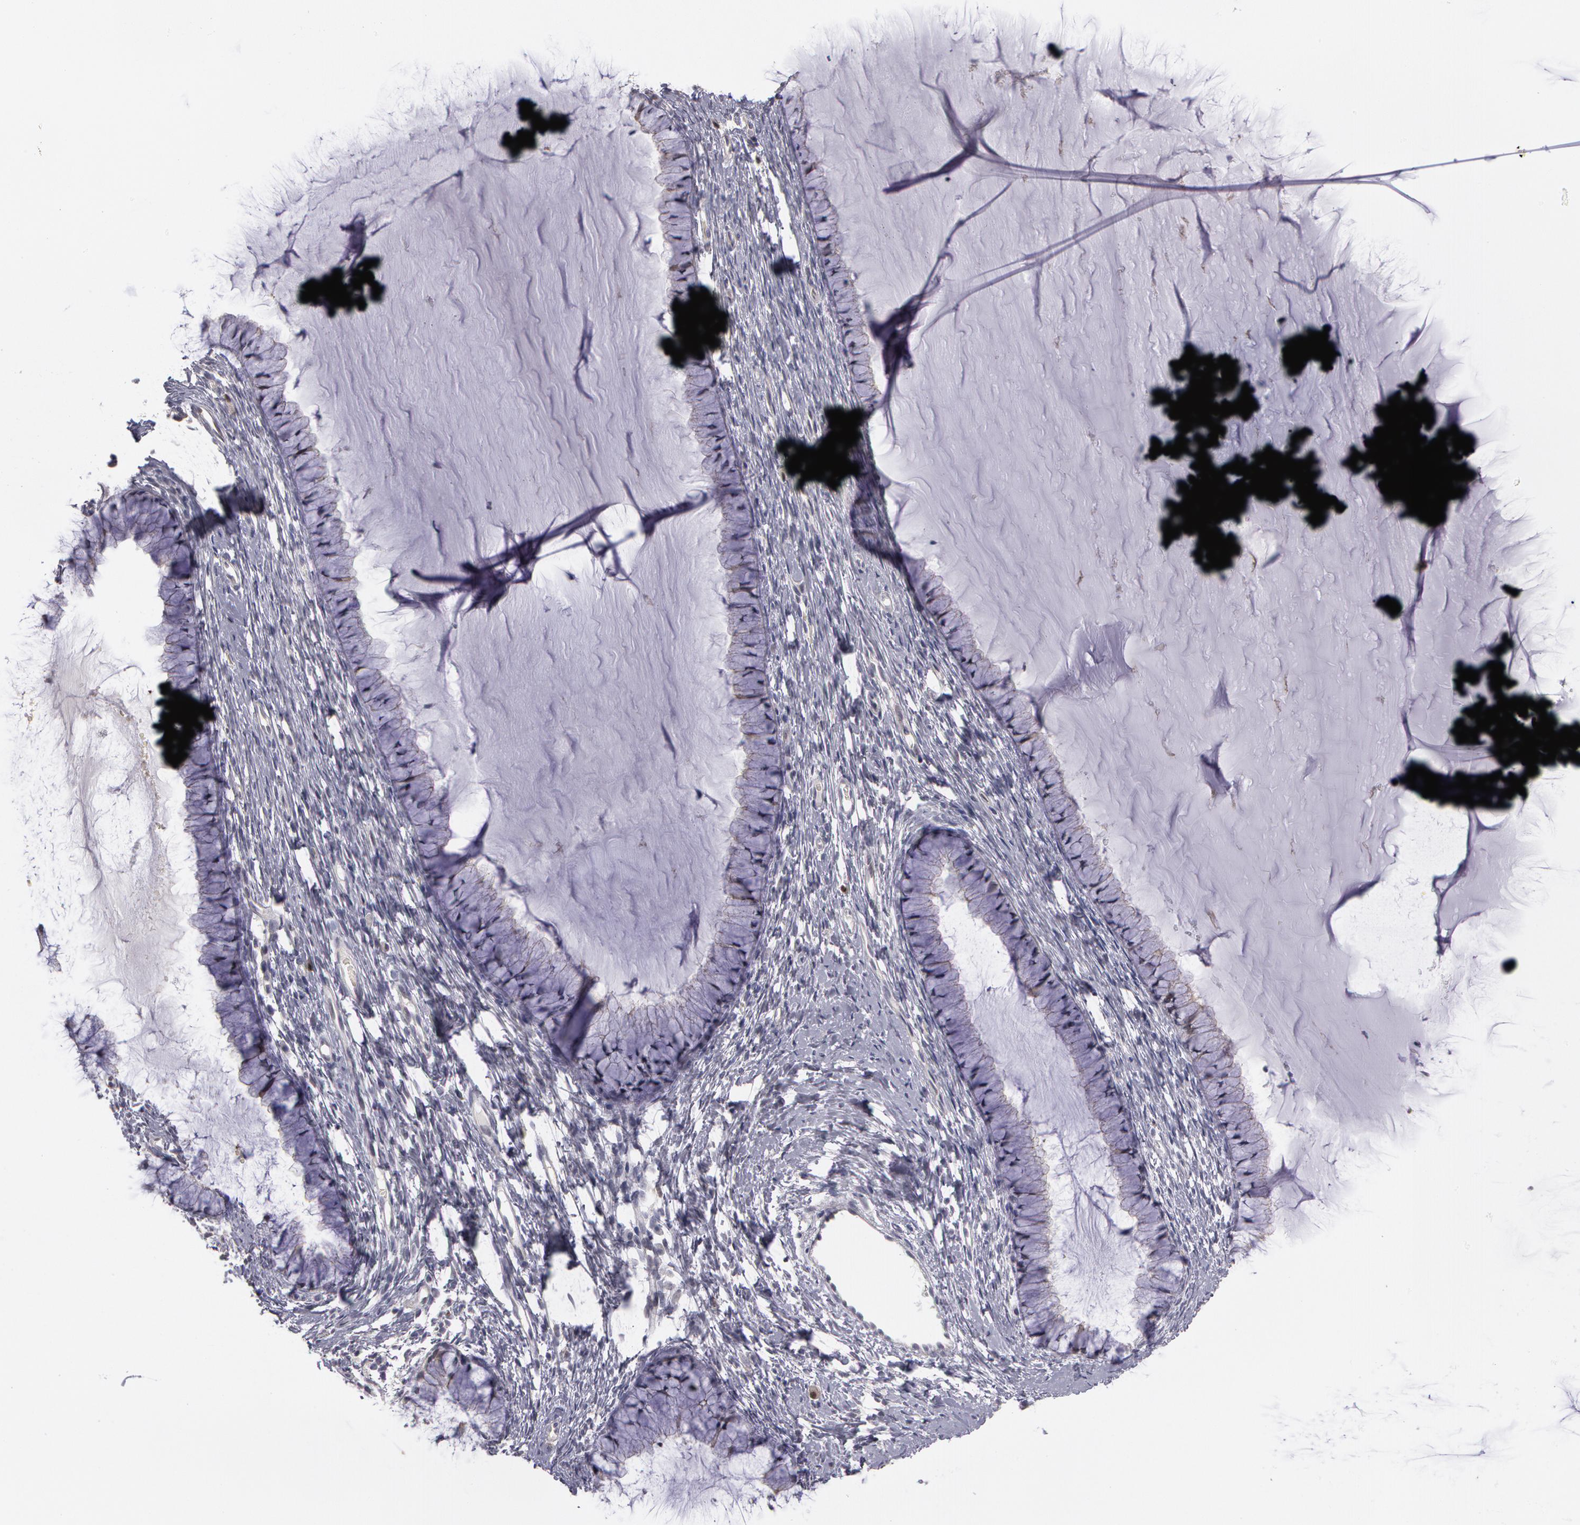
{"staining": {"intensity": "weak", "quantity": "<25%", "location": "nuclear"}, "tissue": "cervix", "cell_type": "Glandular cells", "image_type": "normal", "snomed": [{"axis": "morphology", "description": "Normal tissue, NOS"}, {"axis": "topography", "description": "Cervix"}], "caption": "A high-resolution histopathology image shows immunohistochemistry (IHC) staining of unremarkable cervix, which demonstrates no significant expression in glandular cells. Brightfield microscopy of immunohistochemistry (IHC) stained with DAB (brown) and hematoxylin (blue), captured at high magnification.", "gene": "PRICKLE1", "patient": {"sex": "female", "age": 82}}